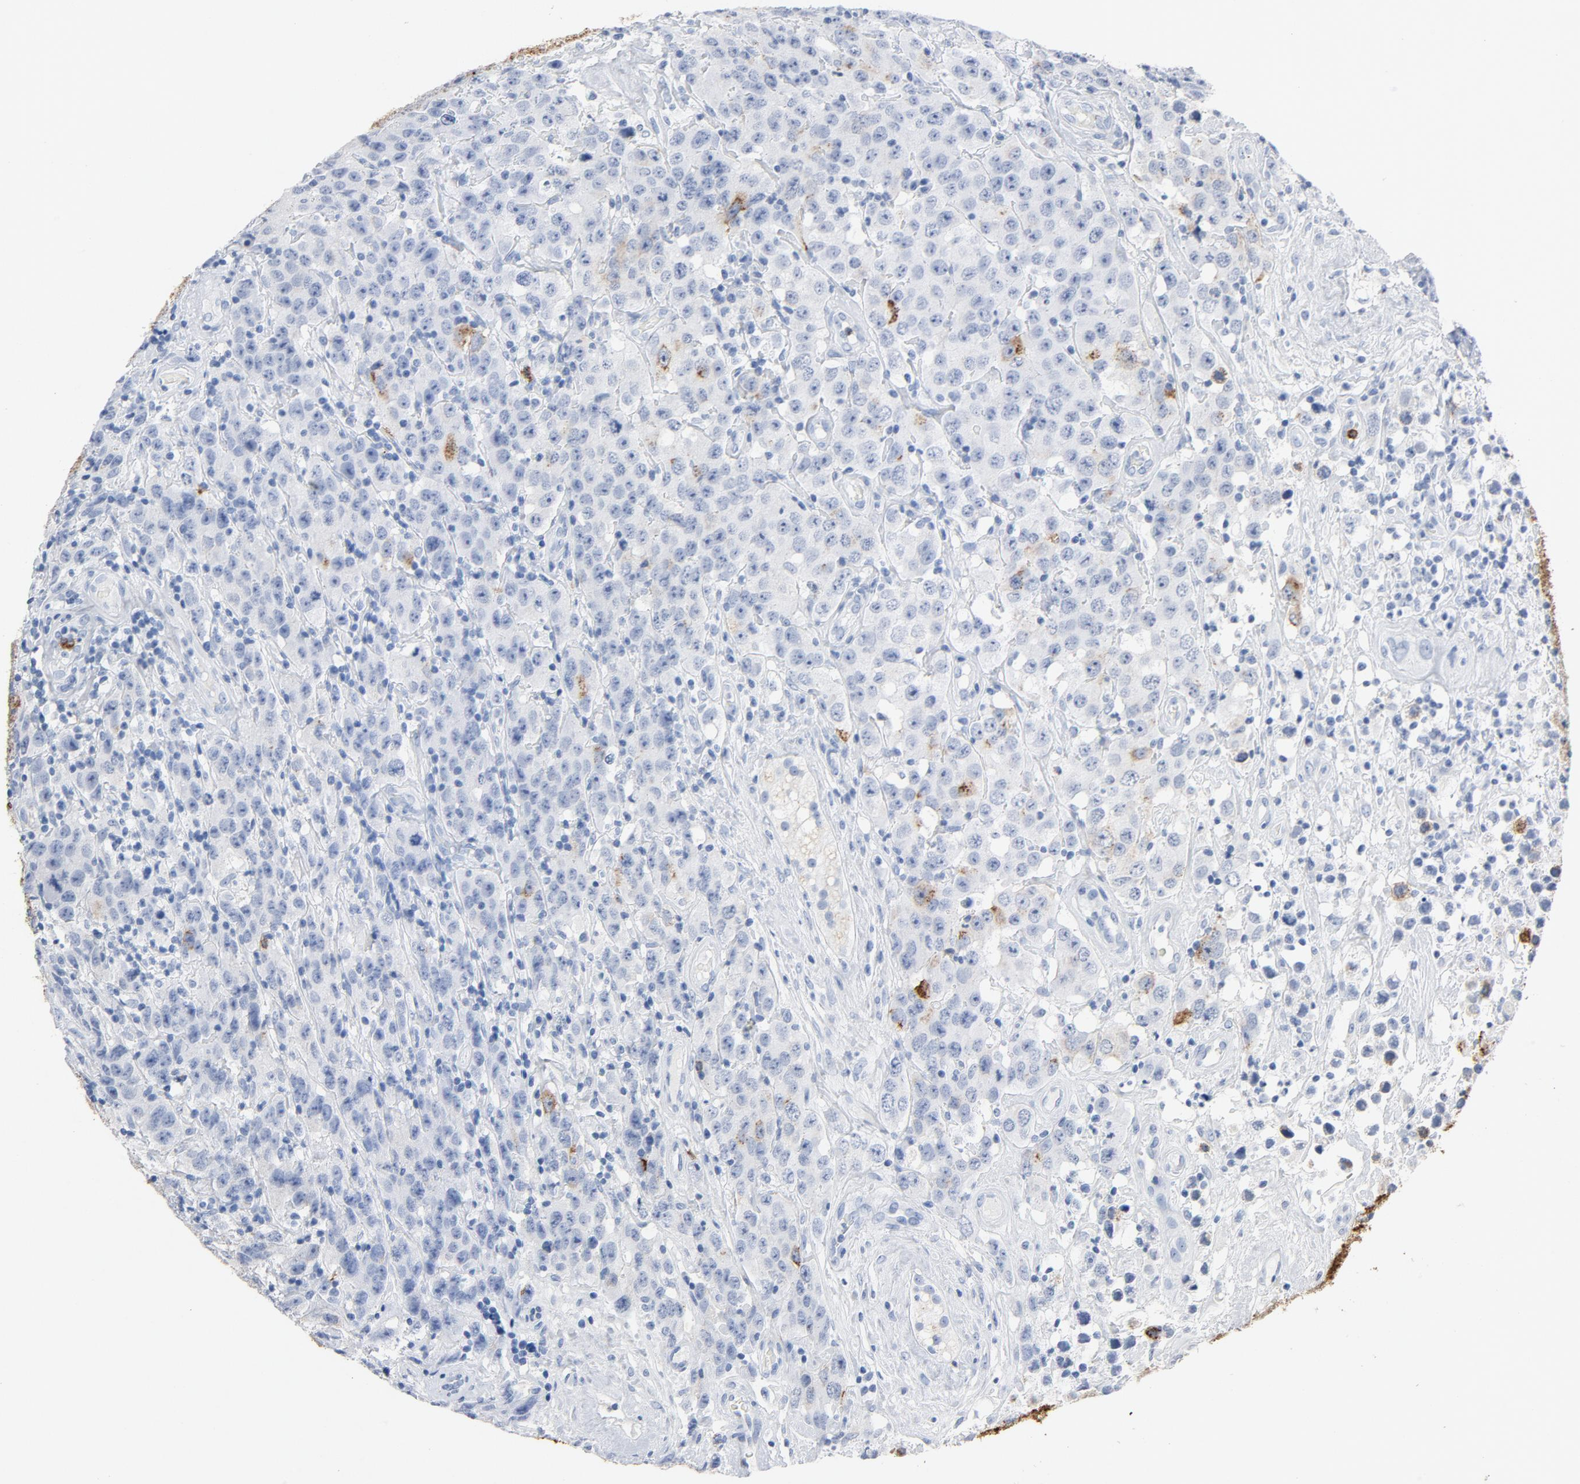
{"staining": {"intensity": "moderate", "quantity": "<25%", "location": "cytoplasmic/membranous"}, "tissue": "testis cancer", "cell_type": "Tumor cells", "image_type": "cancer", "snomed": [{"axis": "morphology", "description": "Seminoma, NOS"}, {"axis": "topography", "description": "Testis"}], "caption": "IHC (DAB (3,3'-diaminobenzidine)) staining of testis cancer demonstrates moderate cytoplasmic/membranous protein expression in about <25% of tumor cells.", "gene": "PTPRB", "patient": {"sex": "male", "age": 52}}